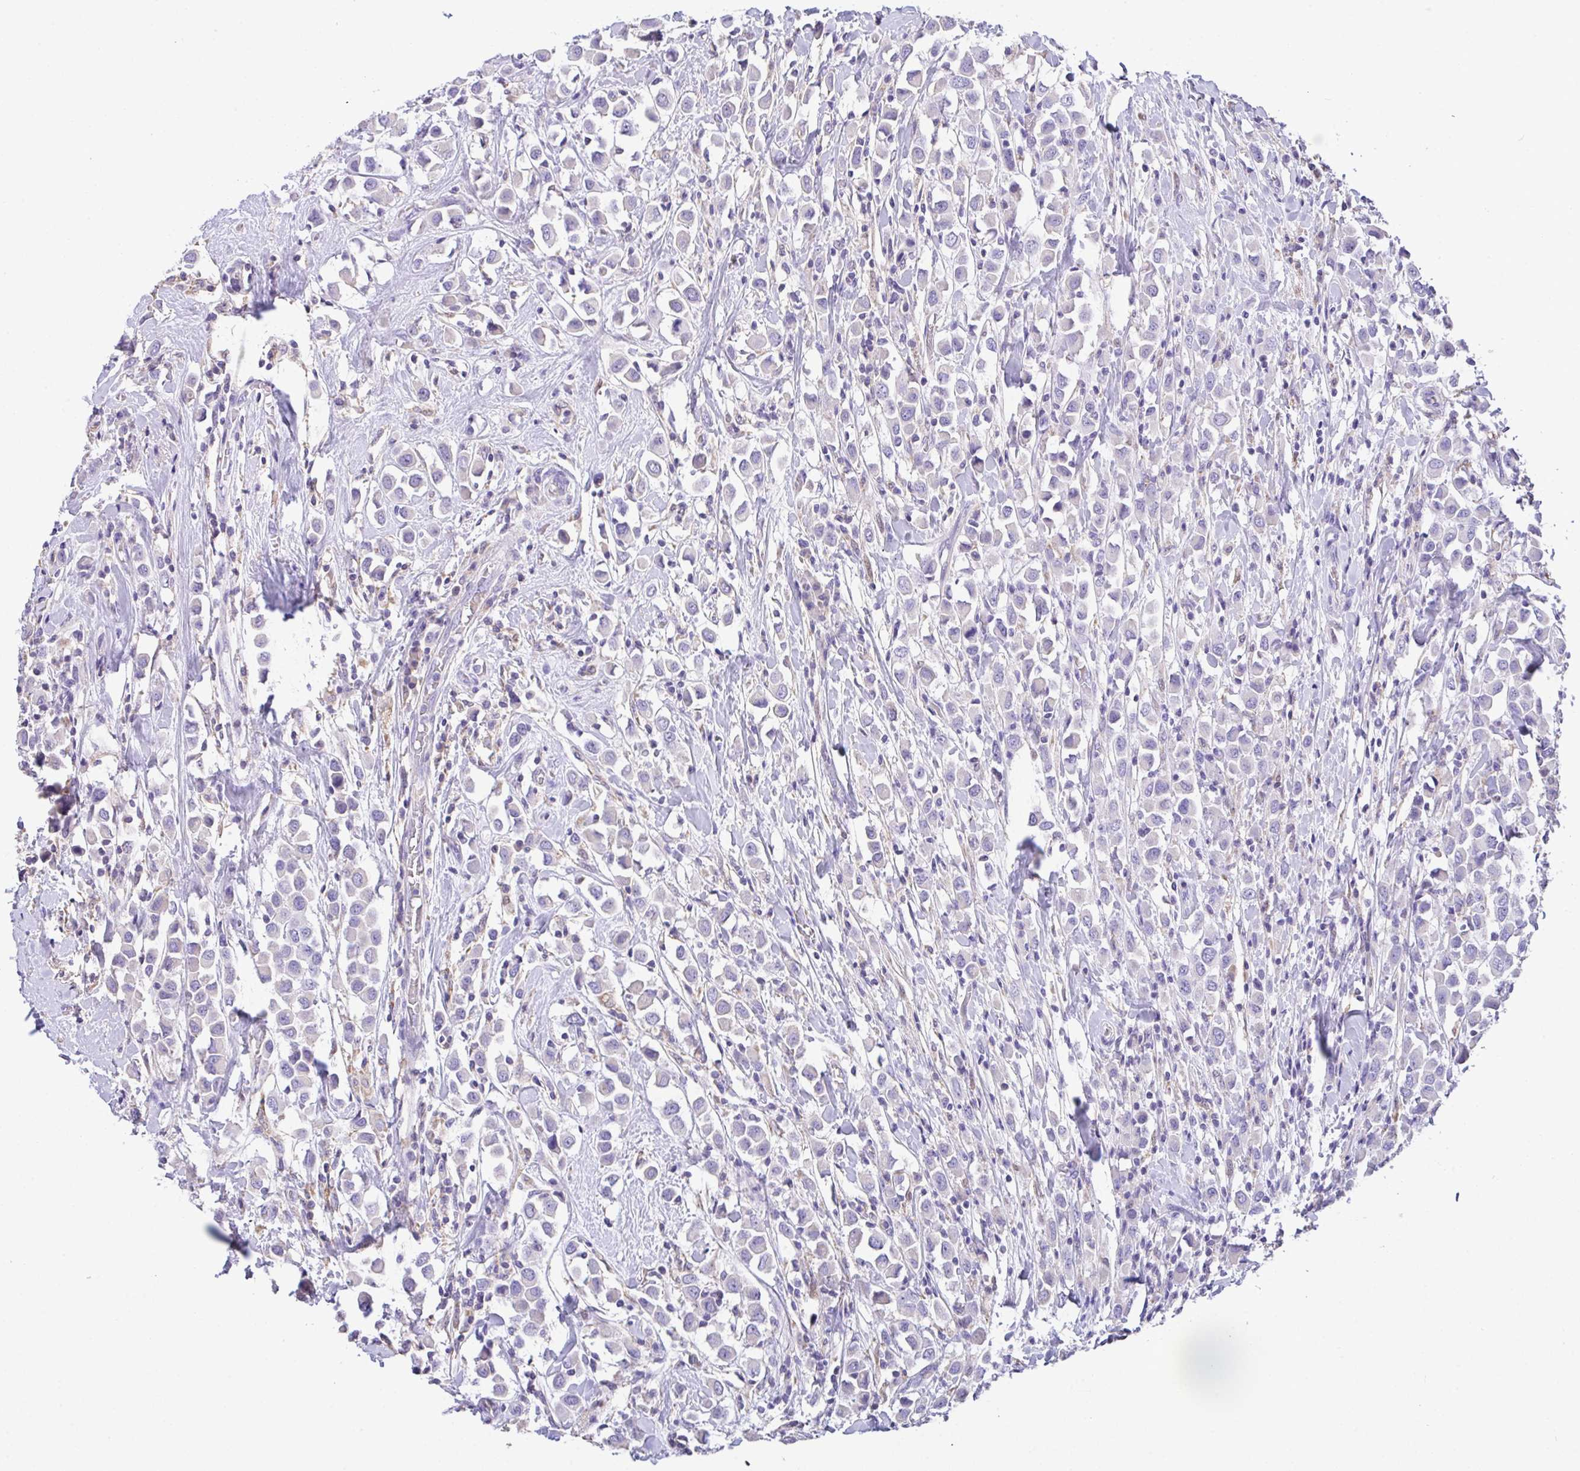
{"staining": {"intensity": "negative", "quantity": "none", "location": "none"}, "tissue": "breast cancer", "cell_type": "Tumor cells", "image_type": "cancer", "snomed": [{"axis": "morphology", "description": "Duct carcinoma"}, {"axis": "topography", "description": "Breast"}], "caption": "Histopathology image shows no protein positivity in tumor cells of breast cancer (infiltrating ductal carcinoma) tissue.", "gene": "CA10", "patient": {"sex": "female", "age": 61}}